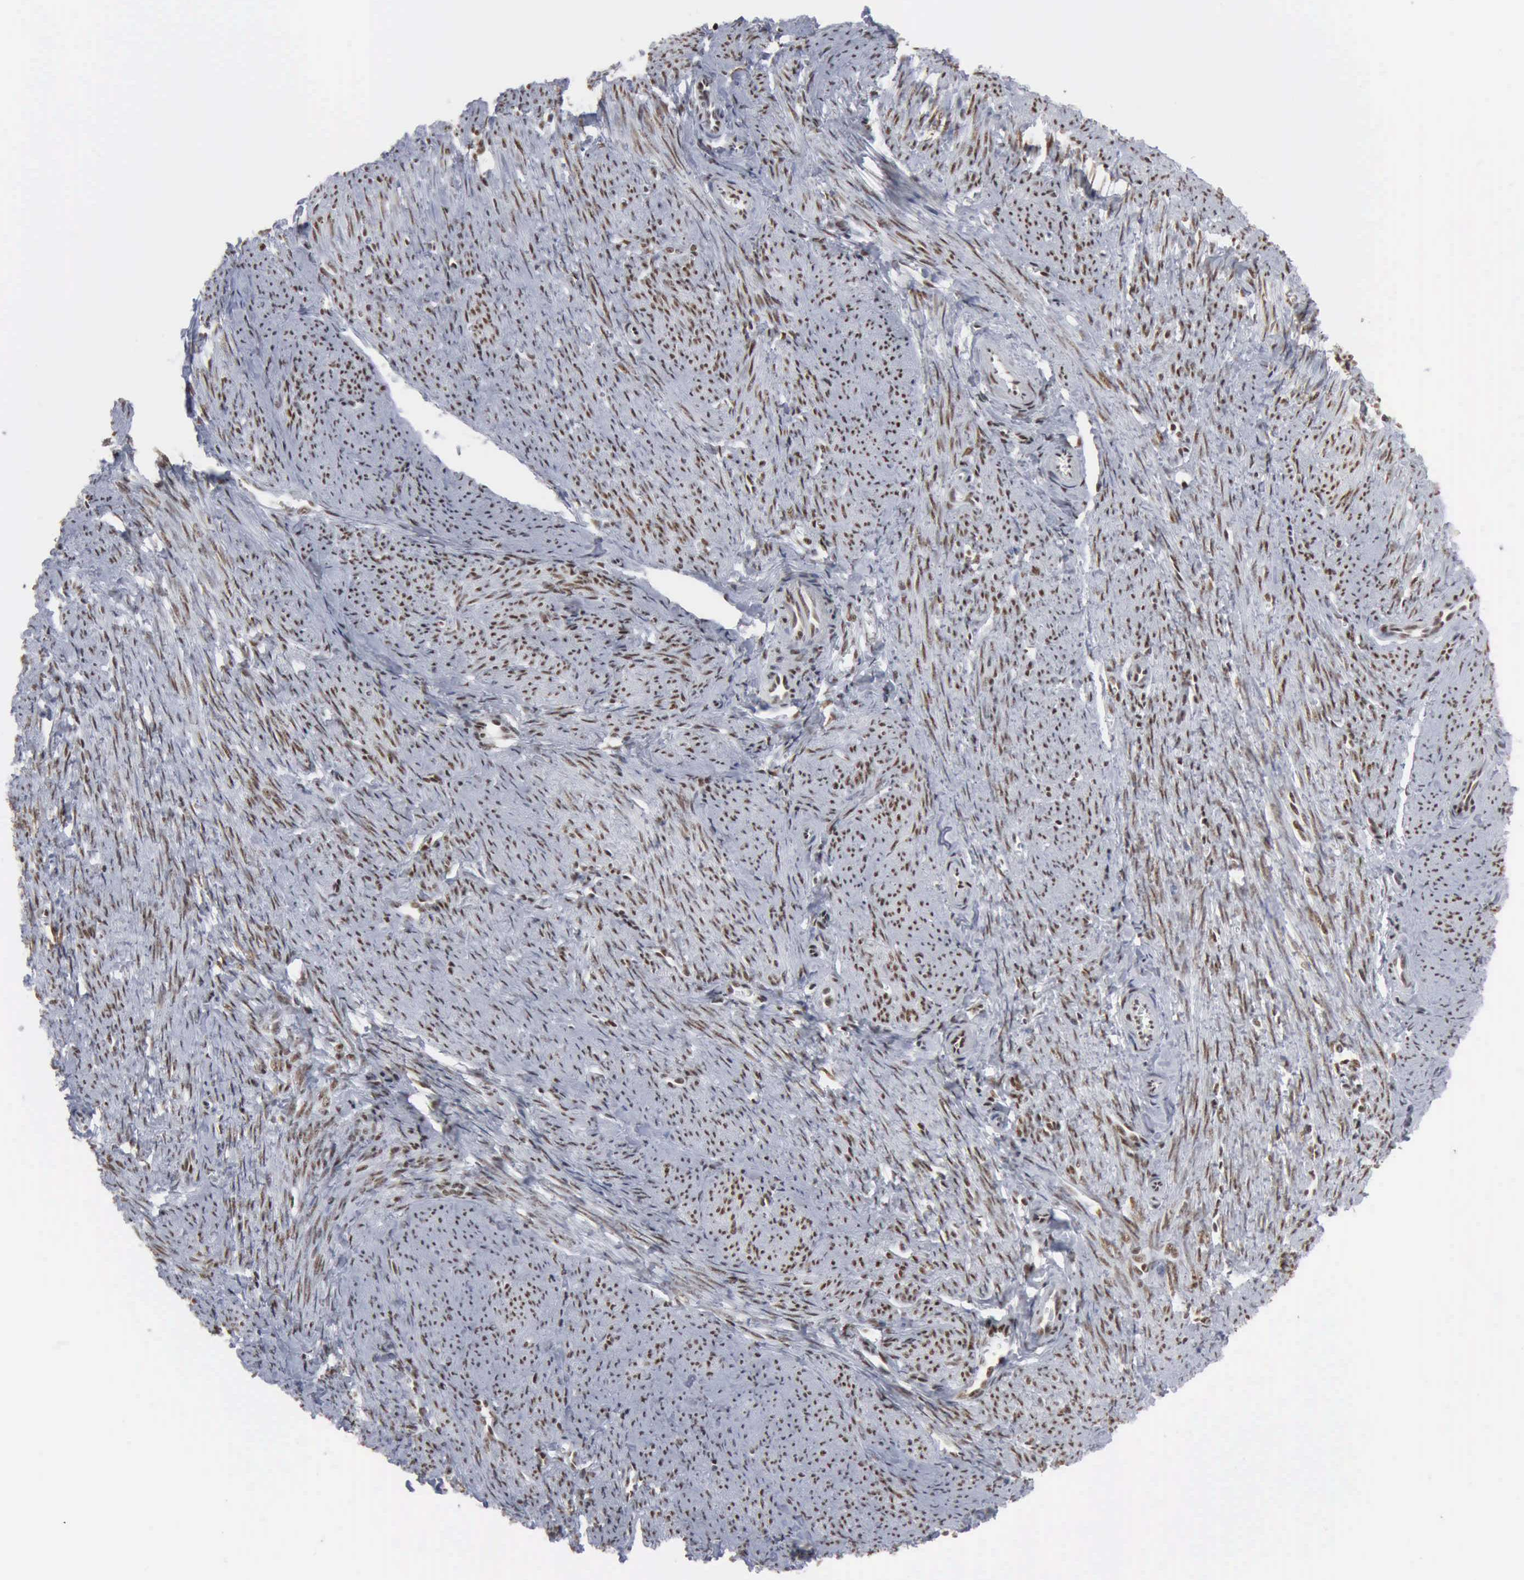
{"staining": {"intensity": "strong", "quantity": ">75%", "location": "nuclear"}, "tissue": "smooth muscle", "cell_type": "Smooth muscle cells", "image_type": "normal", "snomed": [{"axis": "morphology", "description": "Normal tissue, NOS"}, {"axis": "topography", "description": "Smooth muscle"}, {"axis": "topography", "description": "Cervix"}], "caption": "Strong nuclear staining for a protein is appreciated in approximately >75% of smooth muscle cells of unremarkable smooth muscle using immunohistochemistry.", "gene": "XPA", "patient": {"sex": "female", "age": 70}}